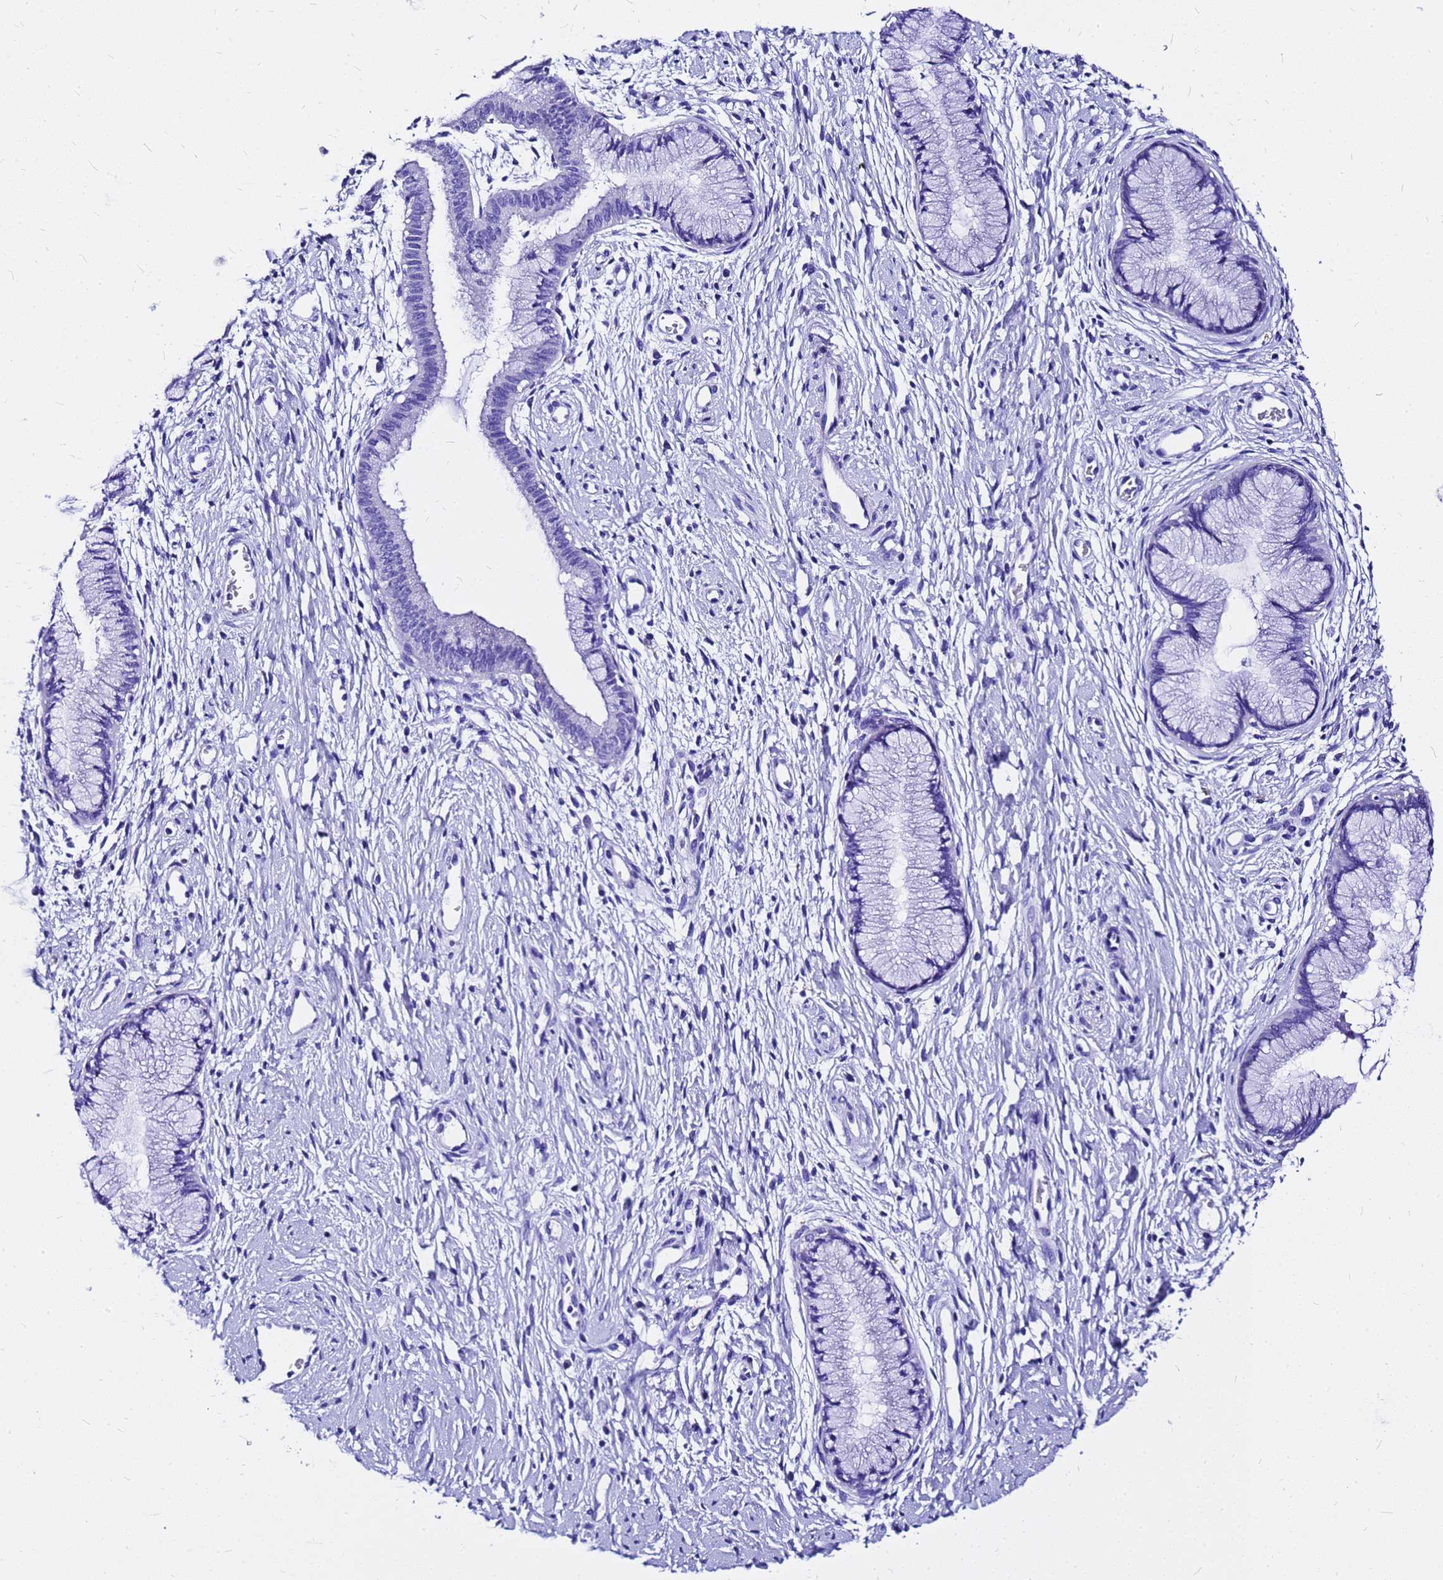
{"staining": {"intensity": "negative", "quantity": "none", "location": "none"}, "tissue": "cervix", "cell_type": "Glandular cells", "image_type": "normal", "snomed": [{"axis": "morphology", "description": "Normal tissue, NOS"}, {"axis": "topography", "description": "Cervix"}], "caption": "This is a image of immunohistochemistry (IHC) staining of normal cervix, which shows no positivity in glandular cells.", "gene": "HERC4", "patient": {"sex": "female", "age": 42}}